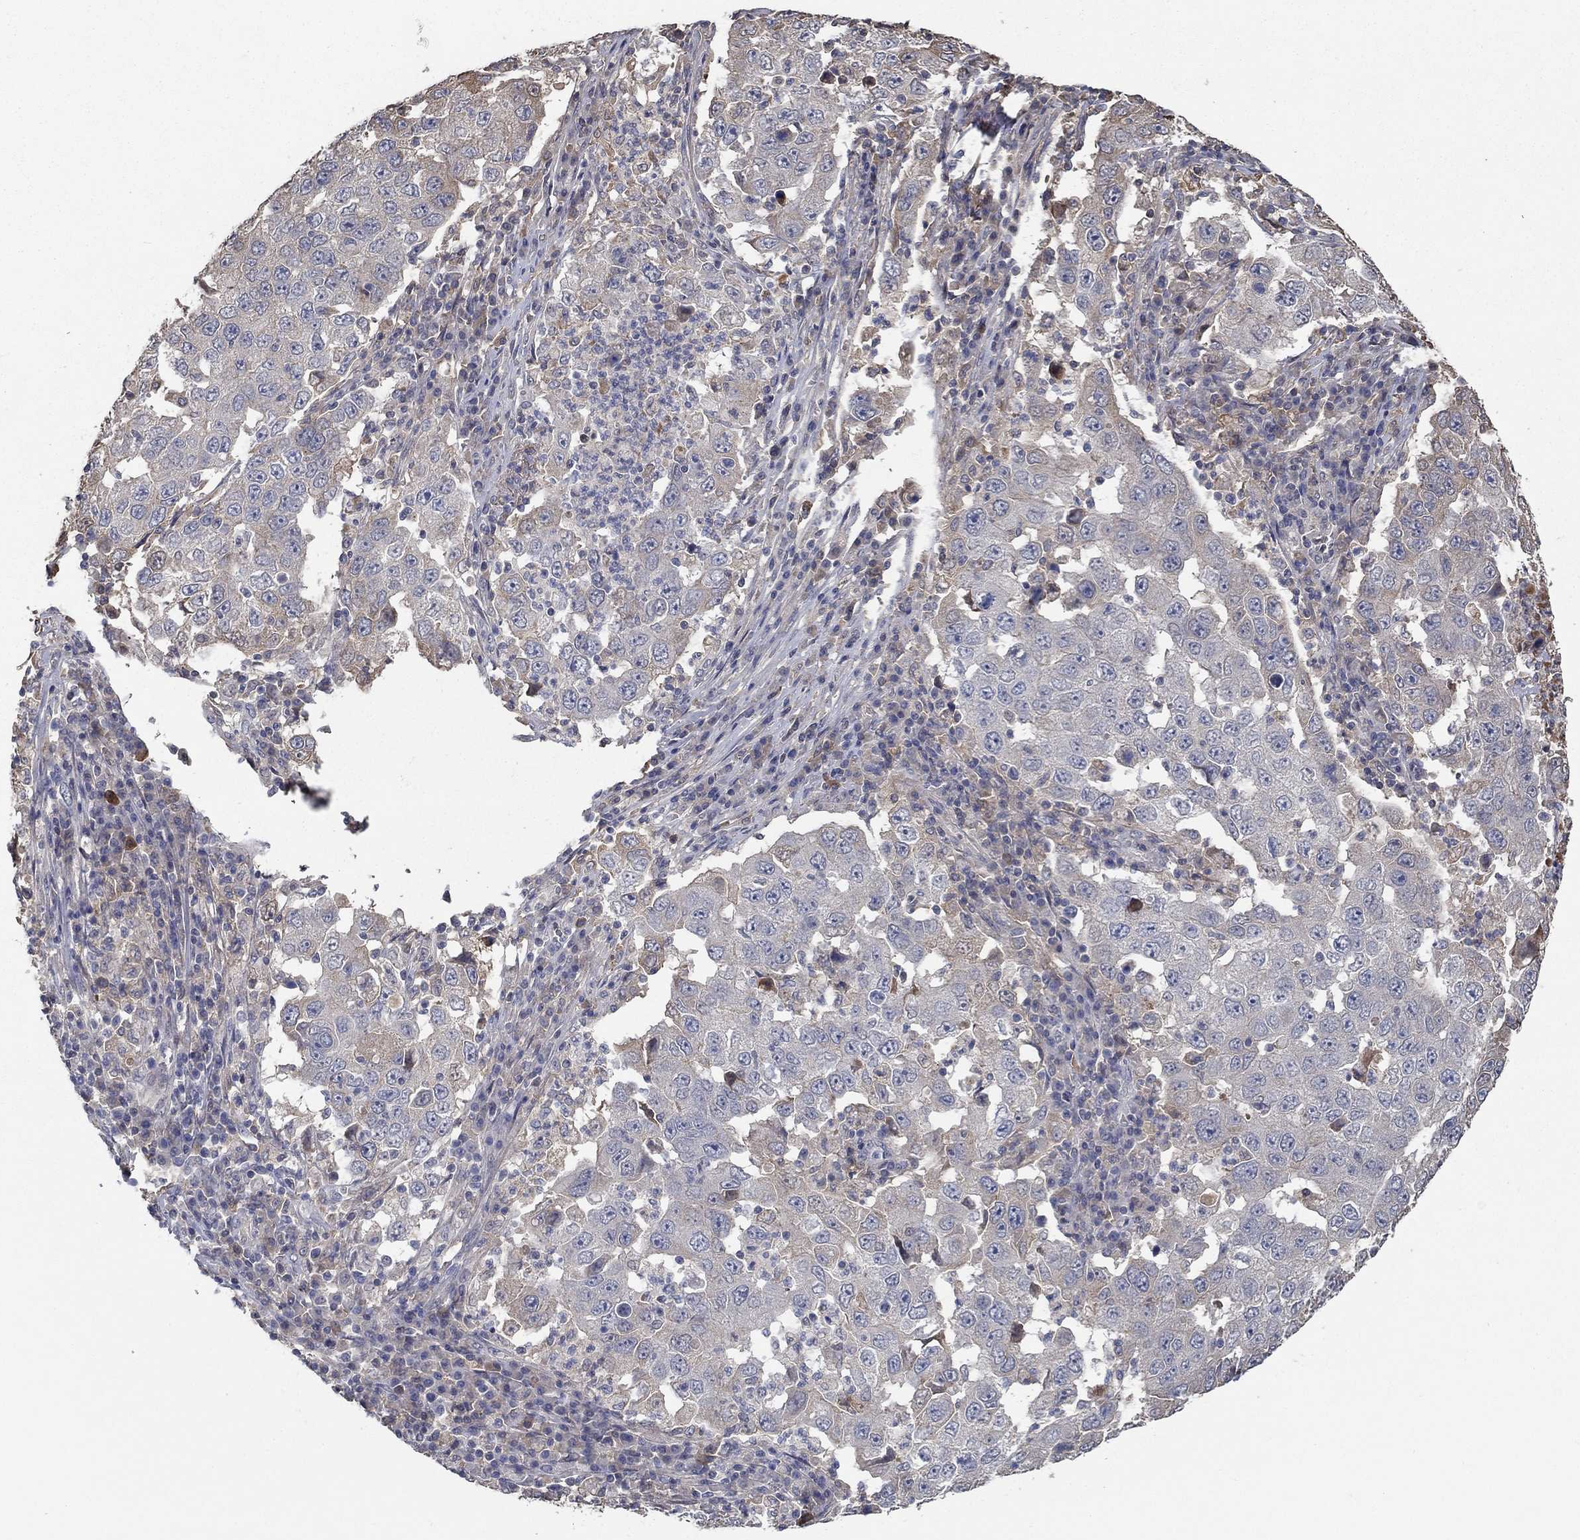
{"staining": {"intensity": "negative", "quantity": "none", "location": "none"}, "tissue": "lung cancer", "cell_type": "Tumor cells", "image_type": "cancer", "snomed": [{"axis": "morphology", "description": "Adenocarcinoma, NOS"}, {"axis": "topography", "description": "Lung"}], "caption": "The immunohistochemistry micrograph has no significant expression in tumor cells of lung cancer tissue.", "gene": "IL10", "patient": {"sex": "male", "age": 73}}